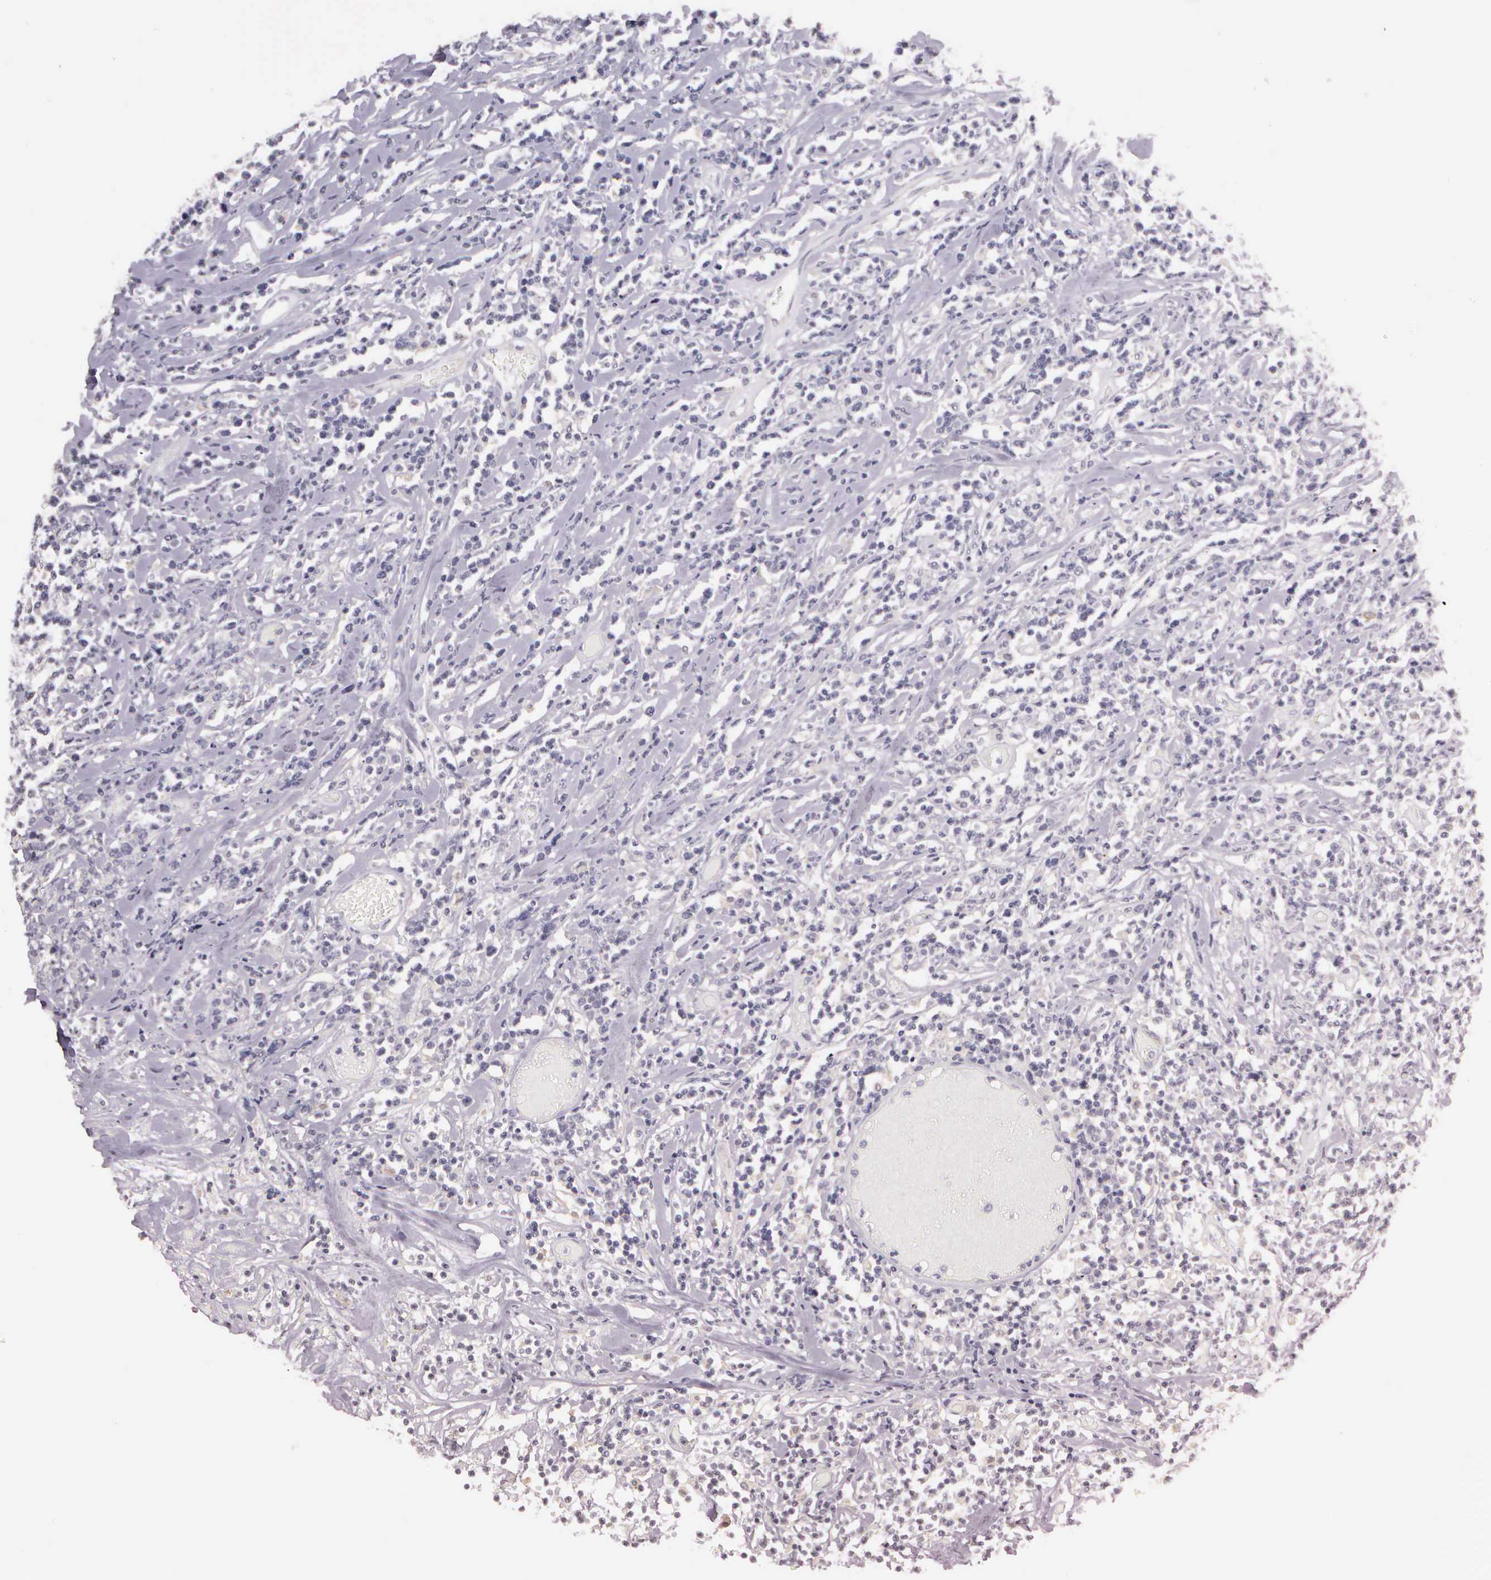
{"staining": {"intensity": "negative", "quantity": "none", "location": "none"}, "tissue": "lymphoma", "cell_type": "Tumor cells", "image_type": "cancer", "snomed": [{"axis": "morphology", "description": "Malignant lymphoma, non-Hodgkin's type, High grade"}, {"axis": "topography", "description": "Colon"}], "caption": "Malignant lymphoma, non-Hodgkin's type (high-grade) stained for a protein using immunohistochemistry shows no staining tumor cells.", "gene": "LIN52", "patient": {"sex": "male", "age": 82}}